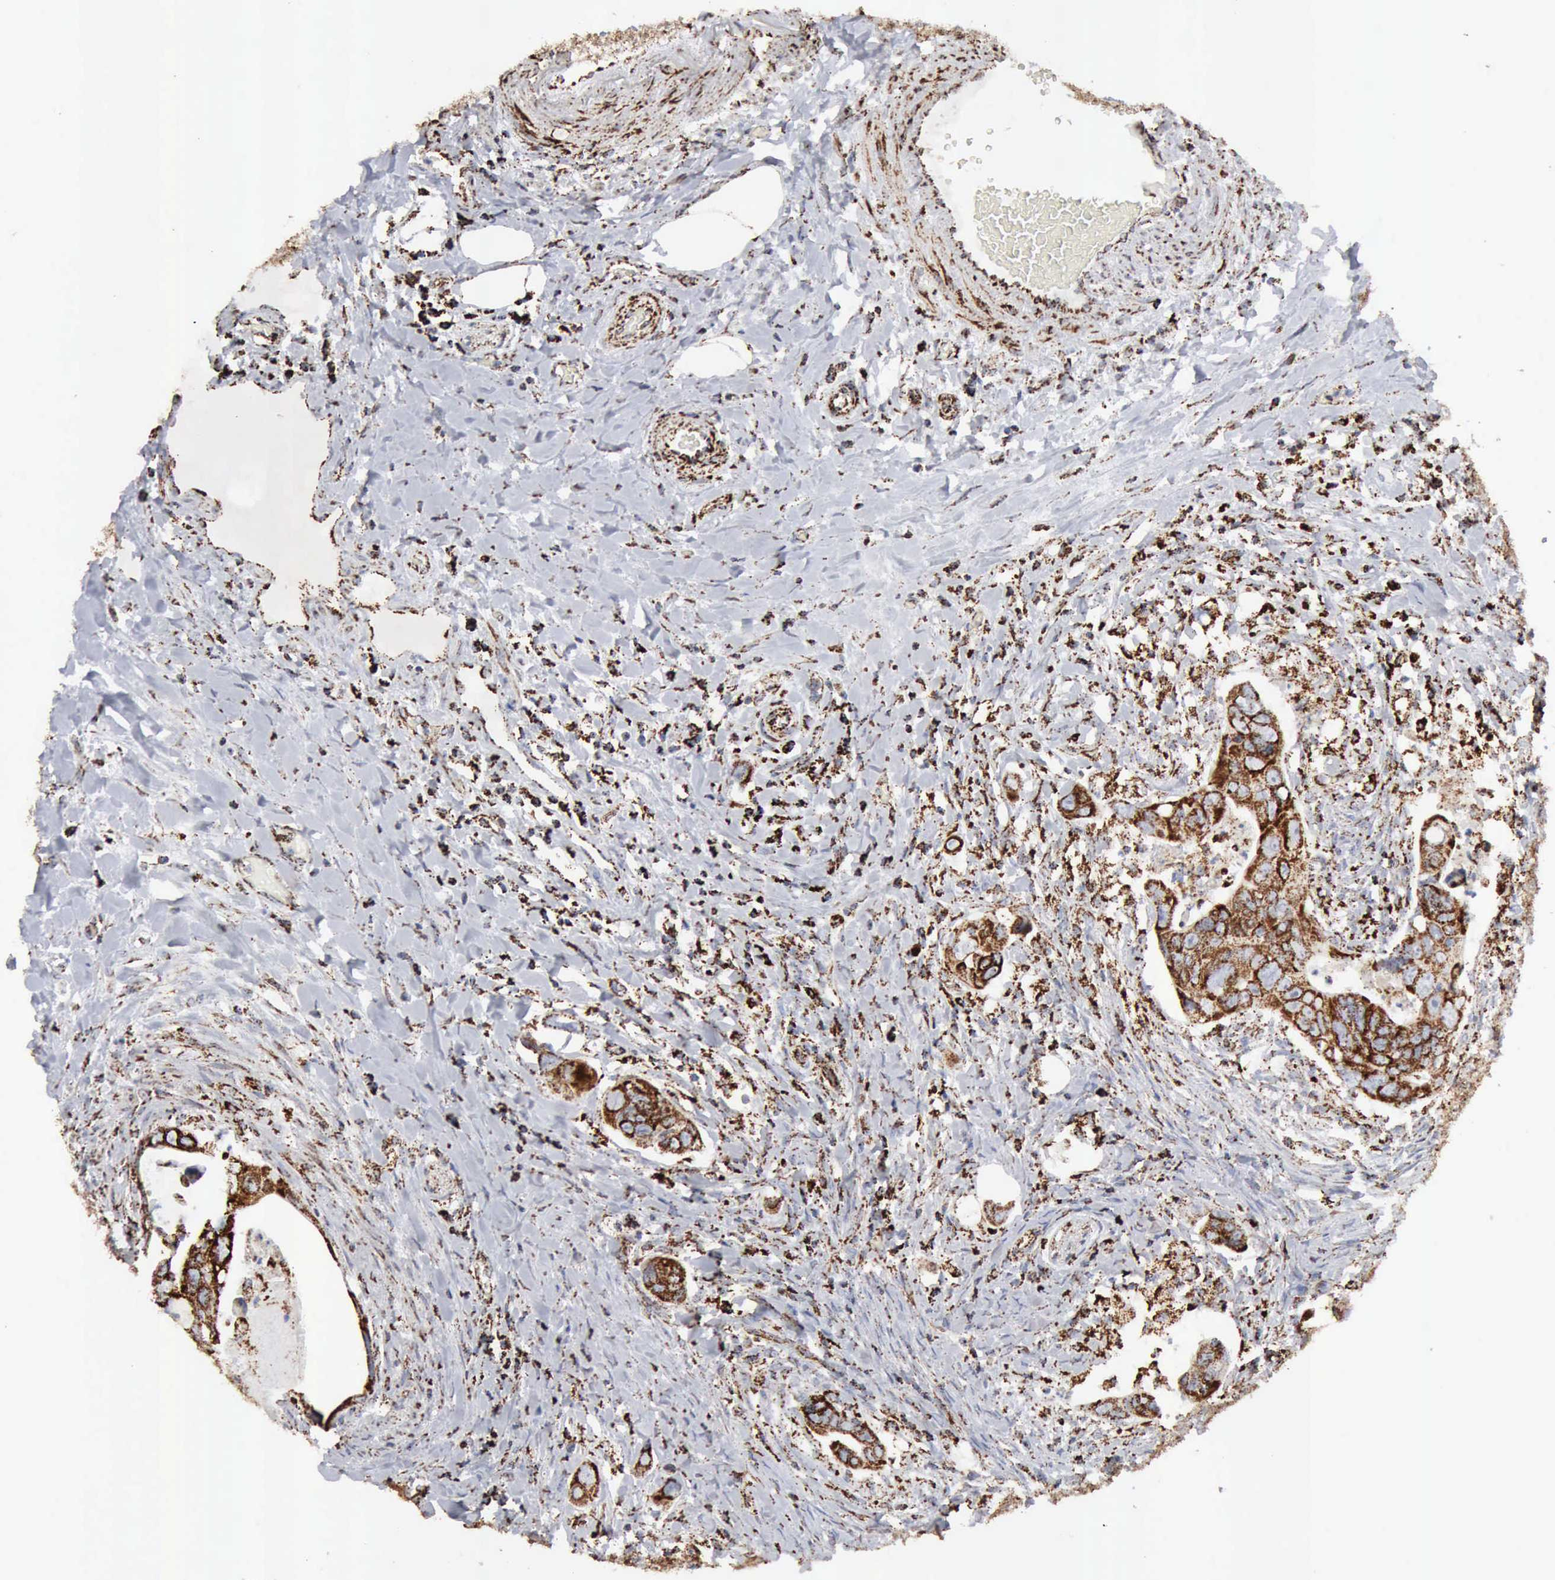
{"staining": {"intensity": "strong", "quantity": ">75%", "location": "cytoplasmic/membranous"}, "tissue": "colorectal cancer", "cell_type": "Tumor cells", "image_type": "cancer", "snomed": [{"axis": "morphology", "description": "Adenocarcinoma, NOS"}, {"axis": "topography", "description": "Rectum"}], "caption": "A micrograph of human colorectal cancer stained for a protein exhibits strong cytoplasmic/membranous brown staining in tumor cells.", "gene": "ACO2", "patient": {"sex": "male", "age": 53}}